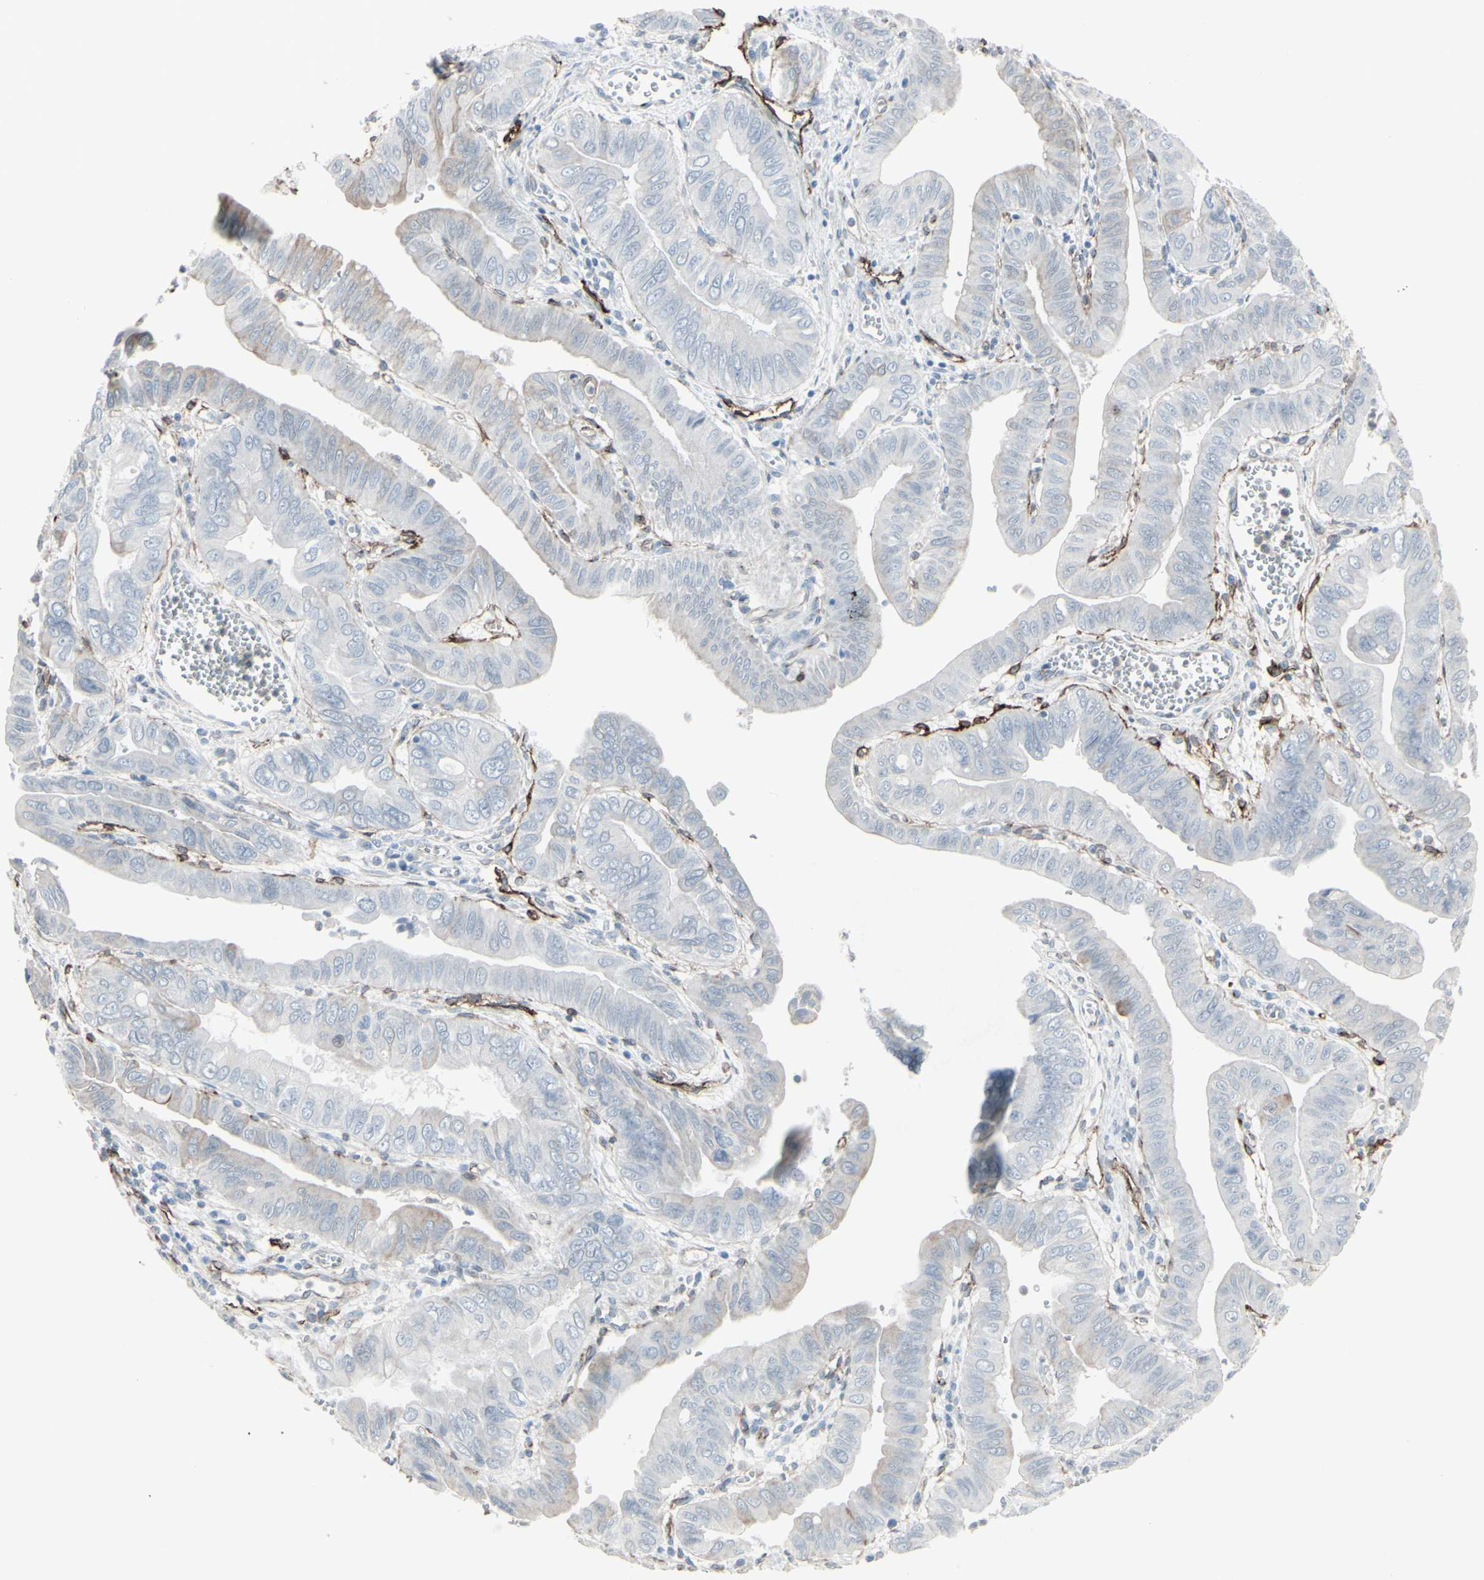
{"staining": {"intensity": "negative", "quantity": "none", "location": "none"}, "tissue": "pancreatic cancer", "cell_type": "Tumor cells", "image_type": "cancer", "snomed": [{"axis": "morphology", "description": "Normal tissue, NOS"}, {"axis": "topography", "description": "Lymph node"}], "caption": "High magnification brightfield microscopy of pancreatic cancer stained with DAB (brown) and counterstained with hematoxylin (blue): tumor cells show no significant staining.", "gene": "GJA1", "patient": {"sex": "male", "age": 50}}